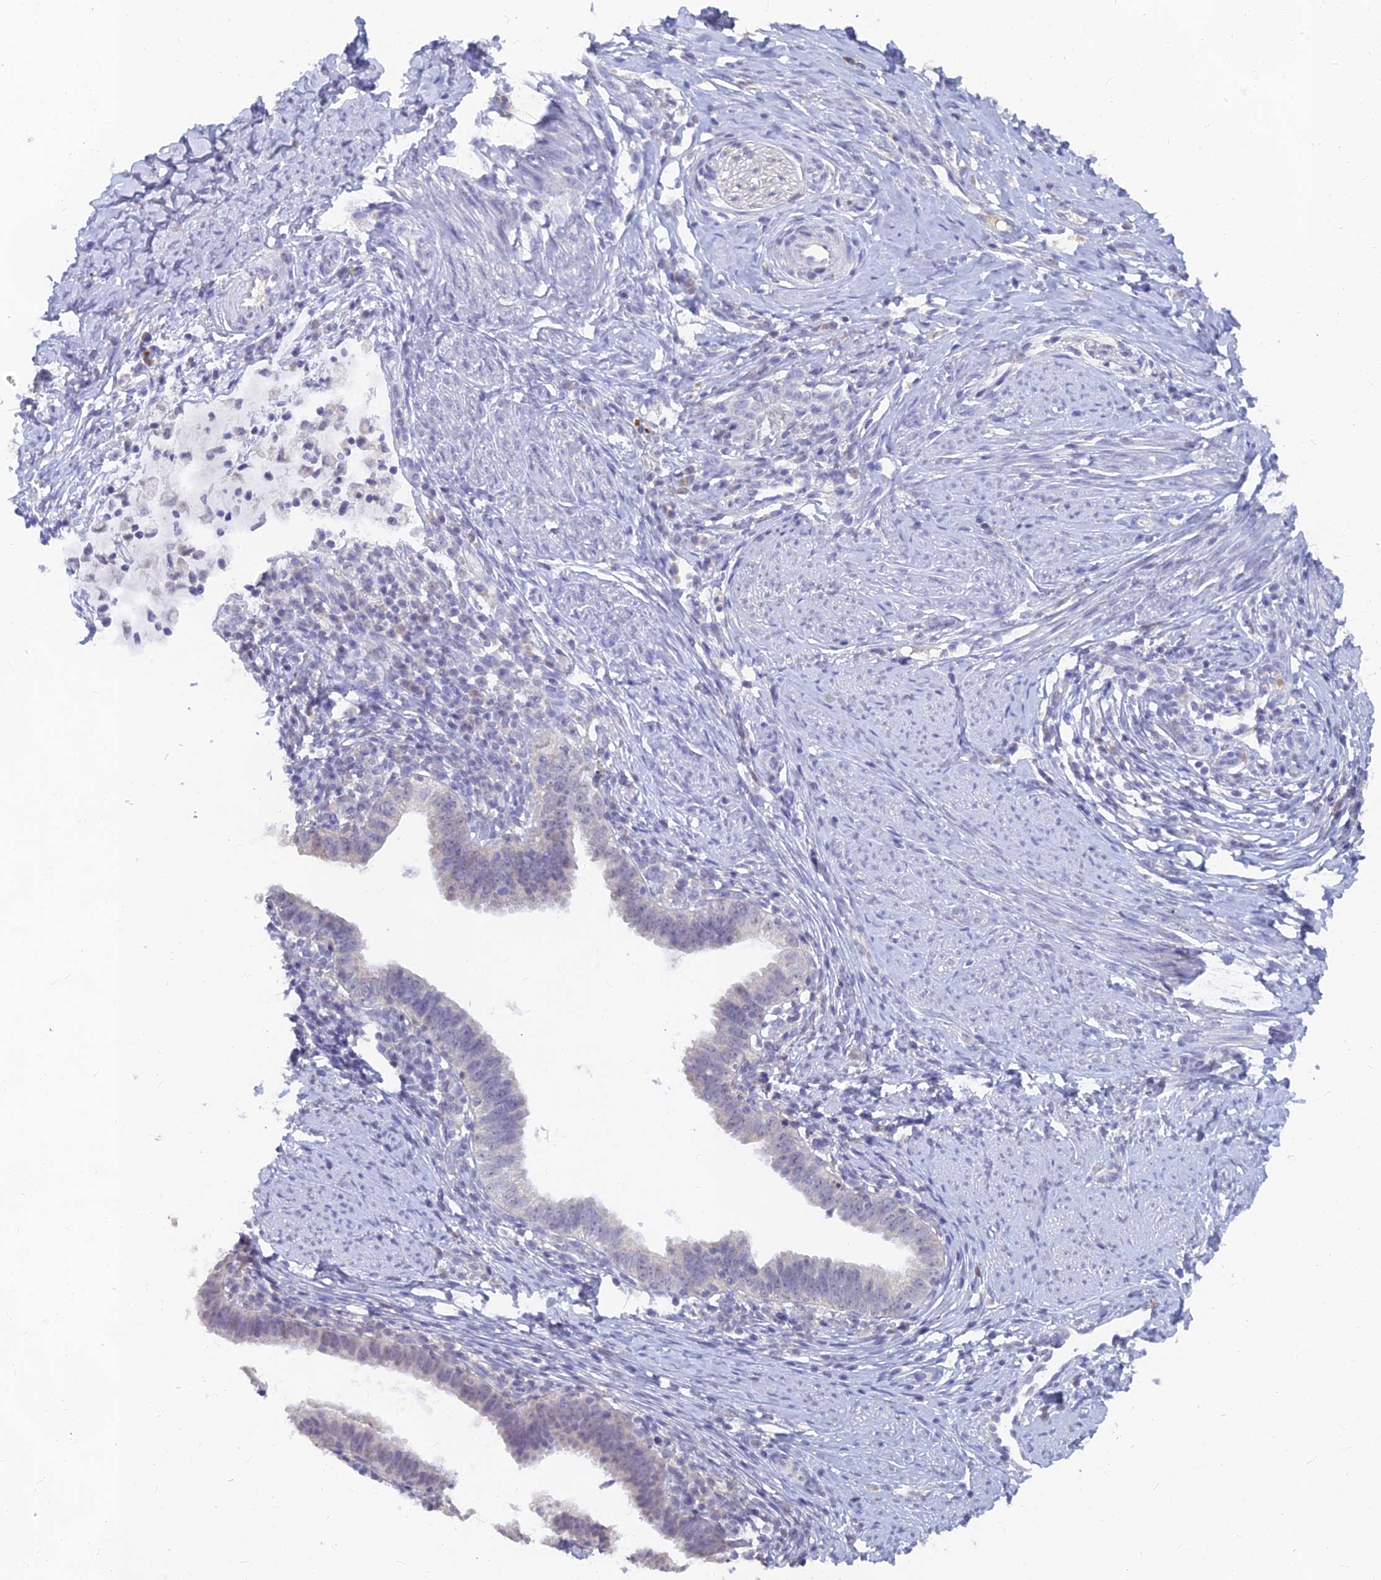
{"staining": {"intensity": "negative", "quantity": "none", "location": "none"}, "tissue": "cervical cancer", "cell_type": "Tumor cells", "image_type": "cancer", "snomed": [{"axis": "morphology", "description": "Adenocarcinoma, NOS"}, {"axis": "topography", "description": "Cervix"}], "caption": "The histopathology image reveals no significant positivity in tumor cells of cervical cancer.", "gene": "LRIF1", "patient": {"sex": "female", "age": 36}}